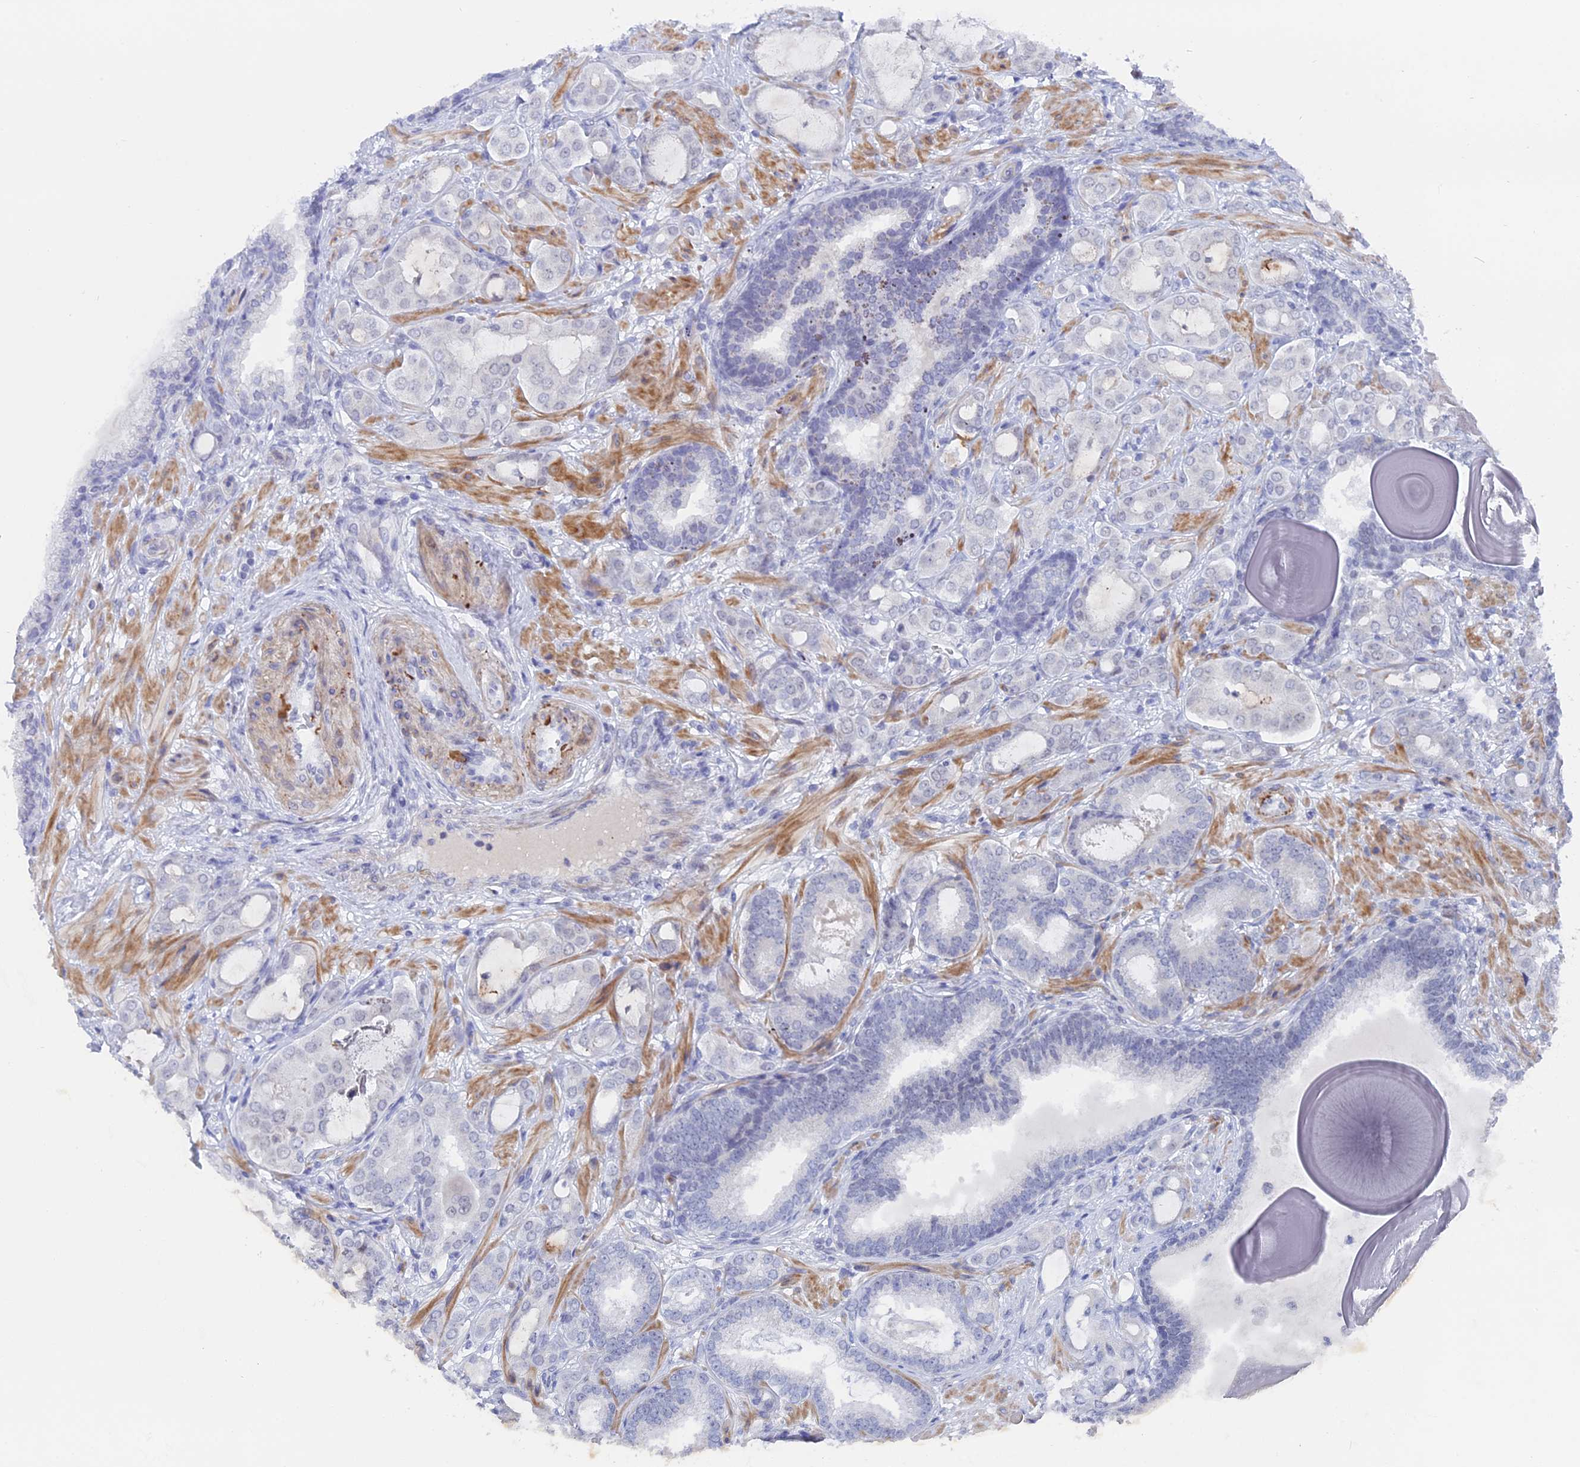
{"staining": {"intensity": "negative", "quantity": "none", "location": "none"}, "tissue": "prostate cancer", "cell_type": "Tumor cells", "image_type": "cancer", "snomed": [{"axis": "morphology", "description": "Adenocarcinoma, Low grade"}, {"axis": "topography", "description": "Prostate"}], "caption": "Immunohistochemistry (IHC) micrograph of neoplastic tissue: human prostate cancer stained with DAB (3,3'-diaminobenzidine) displays no significant protein positivity in tumor cells.", "gene": "BRD2", "patient": {"sex": "male", "age": 57}}